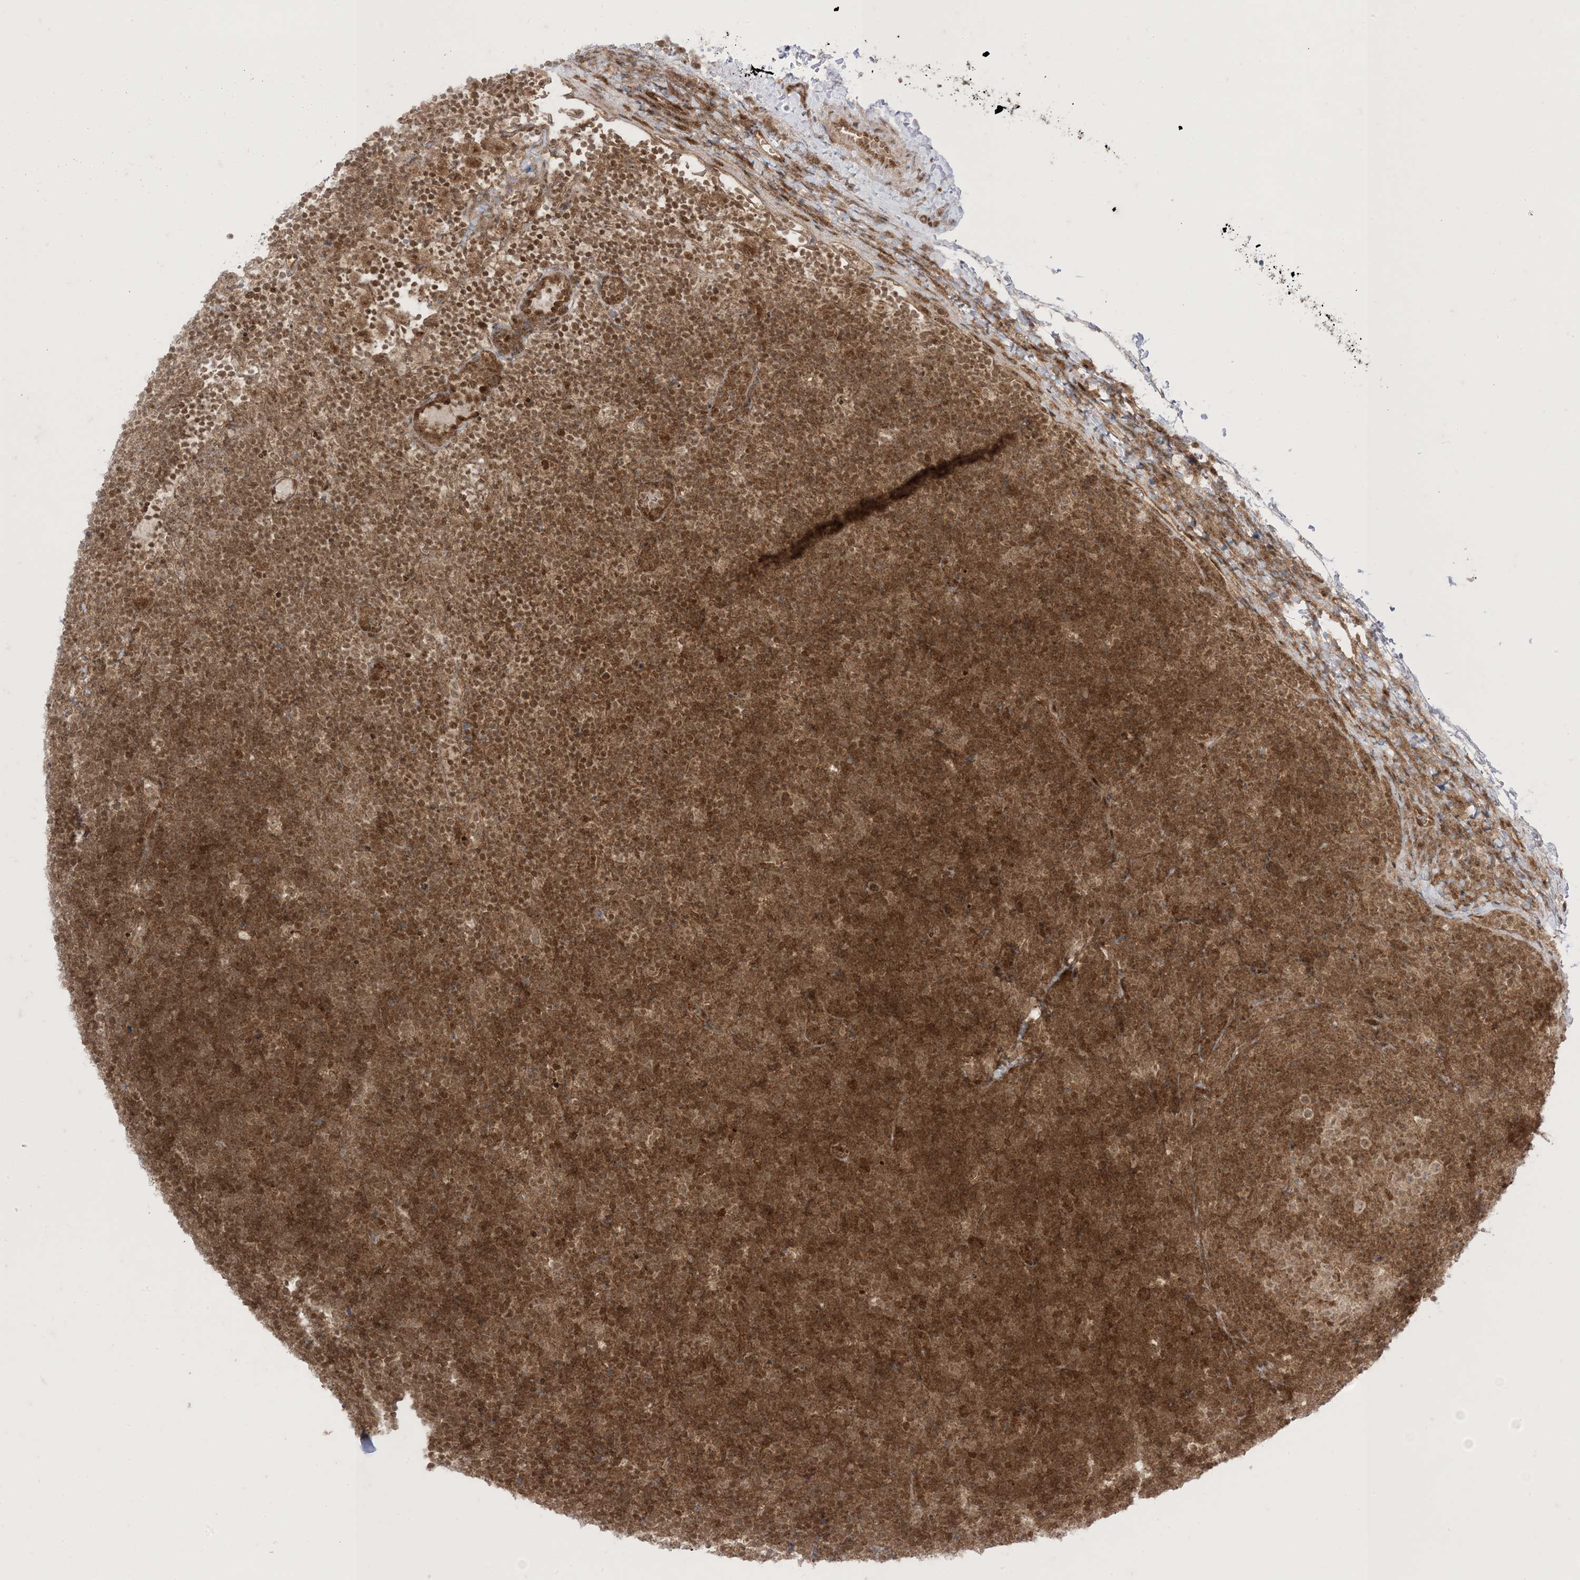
{"staining": {"intensity": "moderate", "quantity": ">75%", "location": "cytoplasmic/membranous,nuclear"}, "tissue": "lymphoma", "cell_type": "Tumor cells", "image_type": "cancer", "snomed": [{"axis": "morphology", "description": "Malignant lymphoma, non-Hodgkin's type, High grade"}, {"axis": "topography", "description": "Lymph node"}], "caption": "Moderate cytoplasmic/membranous and nuclear positivity is seen in about >75% of tumor cells in malignant lymphoma, non-Hodgkin's type (high-grade).", "gene": "PTPA", "patient": {"sex": "male", "age": 13}}